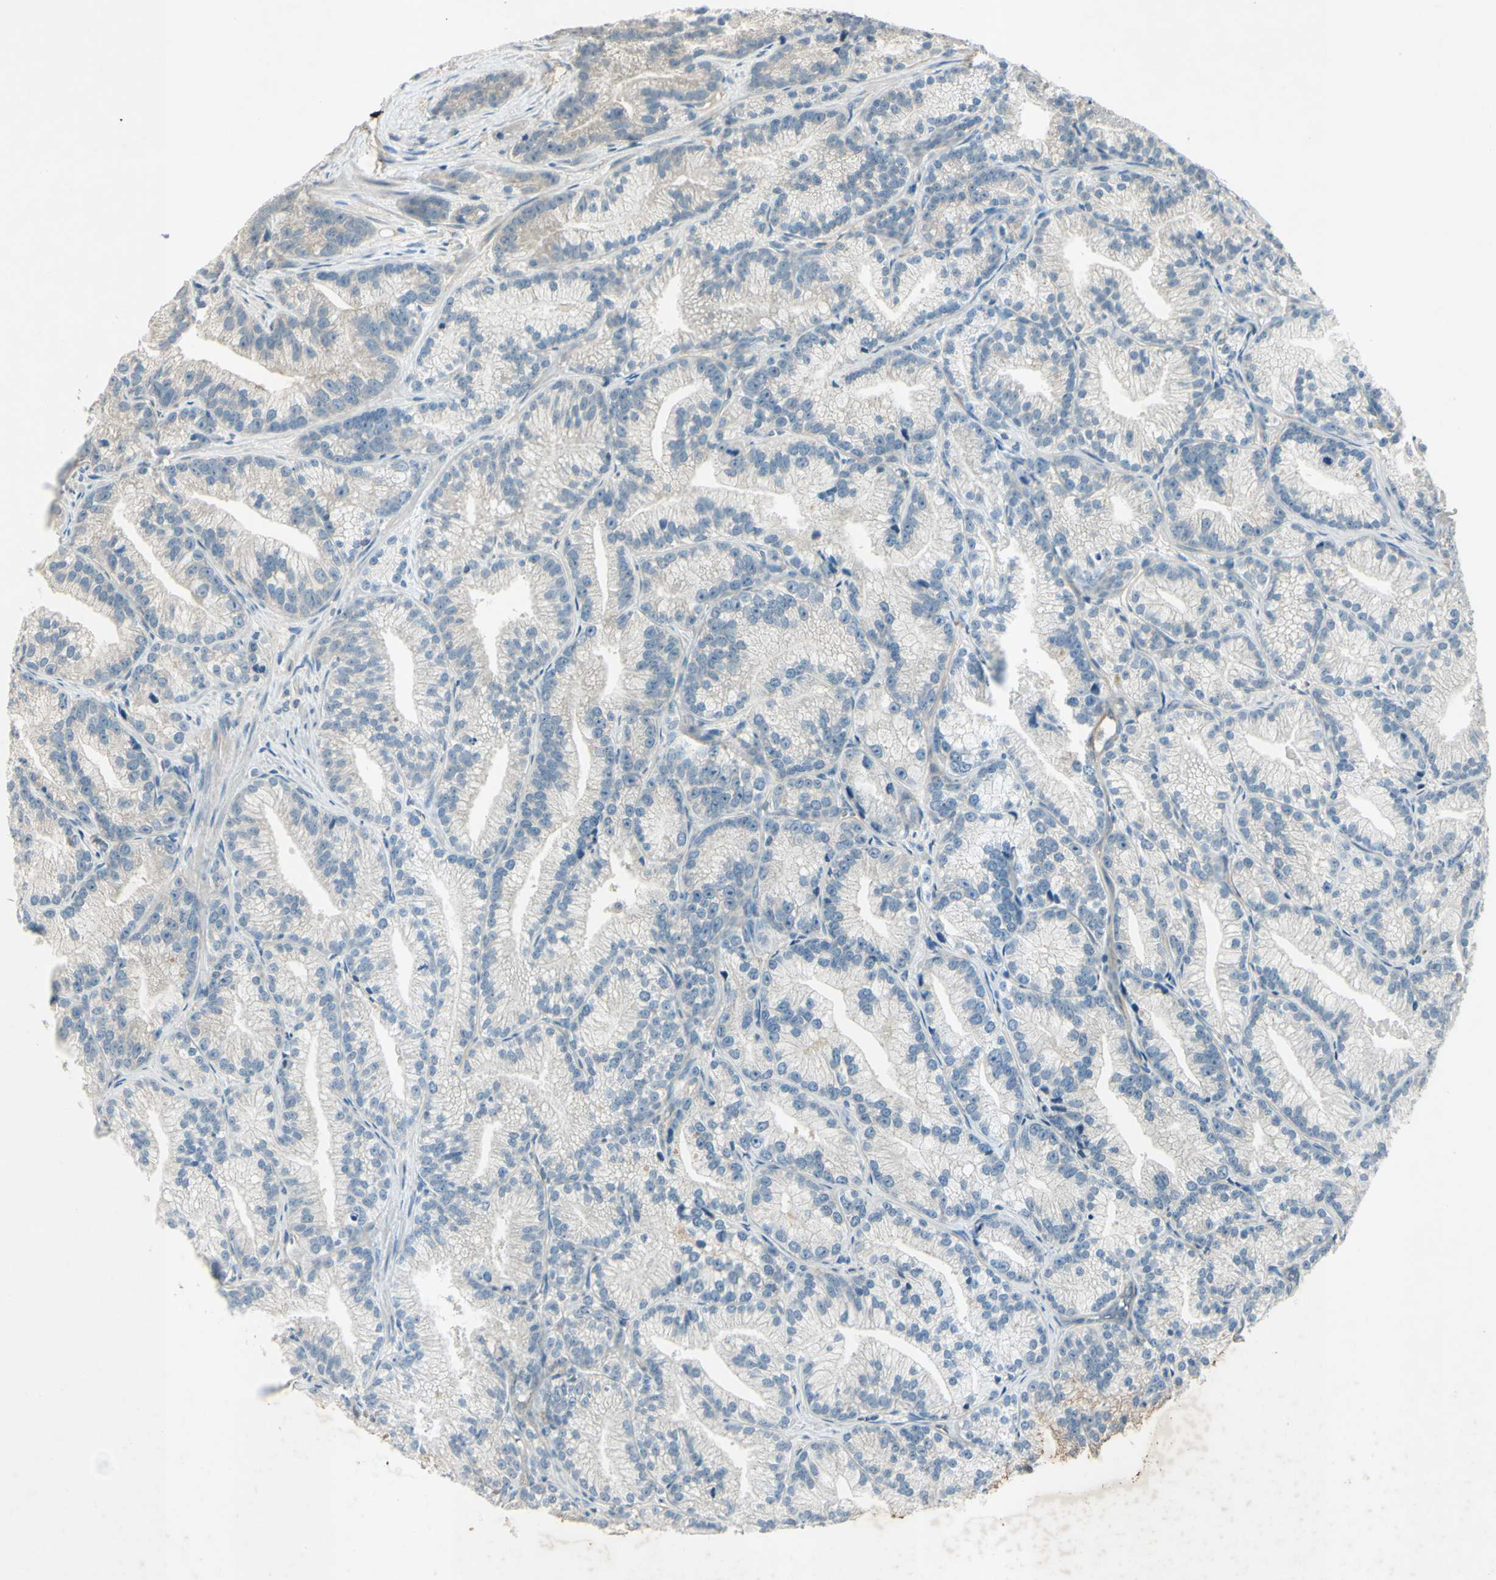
{"staining": {"intensity": "negative", "quantity": "none", "location": "none"}, "tissue": "prostate cancer", "cell_type": "Tumor cells", "image_type": "cancer", "snomed": [{"axis": "morphology", "description": "Adenocarcinoma, Low grade"}, {"axis": "topography", "description": "Prostate"}], "caption": "Immunohistochemistry (IHC) micrograph of neoplastic tissue: human prostate low-grade adenocarcinoma stained with DAB (3,3'-diaminobenzidine) shows no significant protein staining in tumor cells.", "gene": "AATK", "patient": {"sex": "male", "age": 89}}